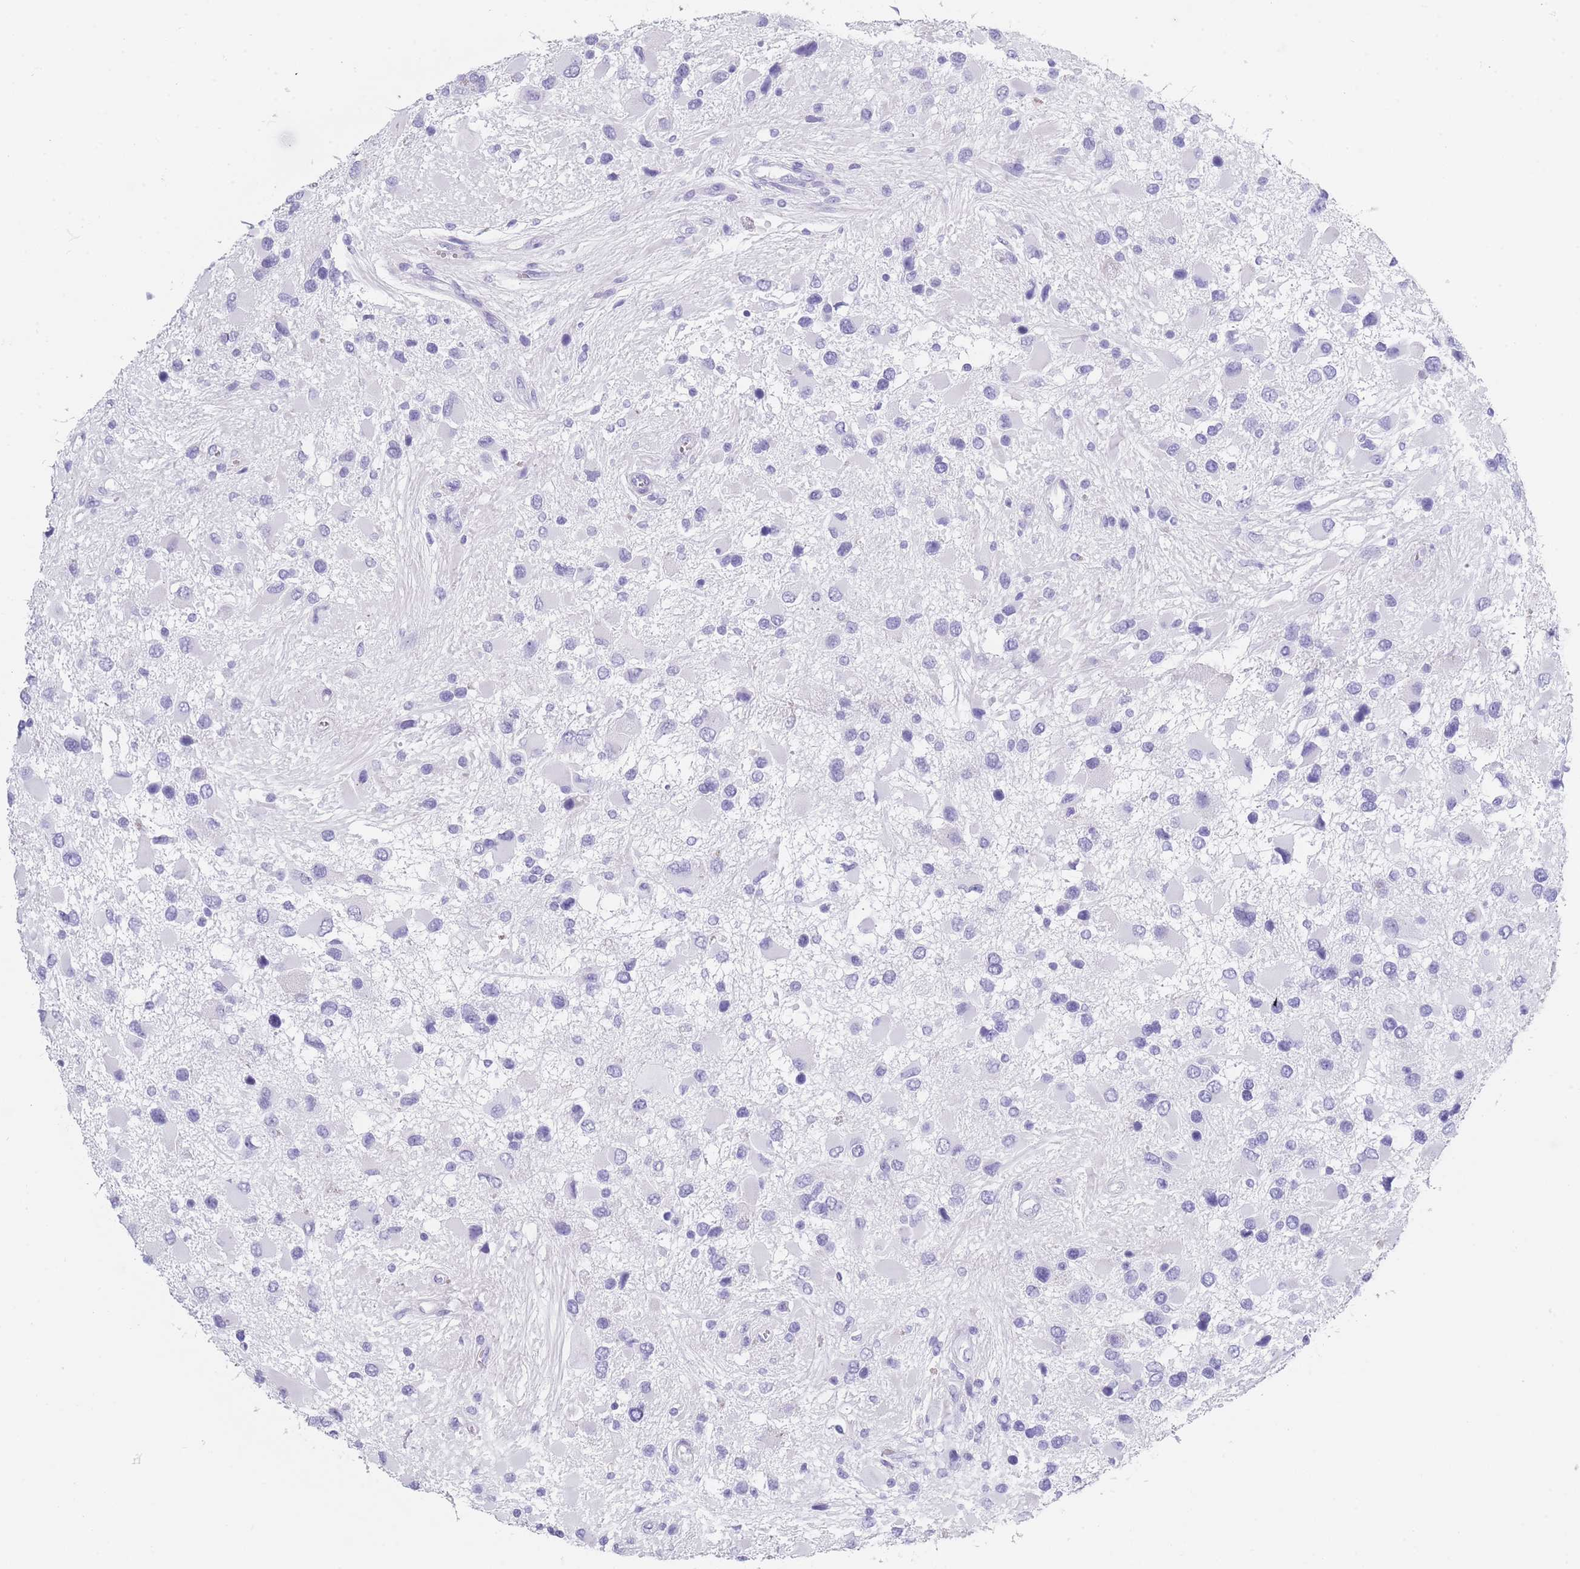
{"staining": {"intensity": "negative", "quantity": "none", "location": "none"}, "tissue": "glioma", "cell_type": "Tumor cells", "image_type": "cancer", "snomed": [{"axis": "morphology", "description": "Glioma, malignant, High grade"}, {"axis": "topography", "description": "Brain"}], "caption": "The photomicrograph reveals no significant staining in tumor cells of glioma.", "gene": "OR5D16", "patient": {"sex": "male", "age": 53}}